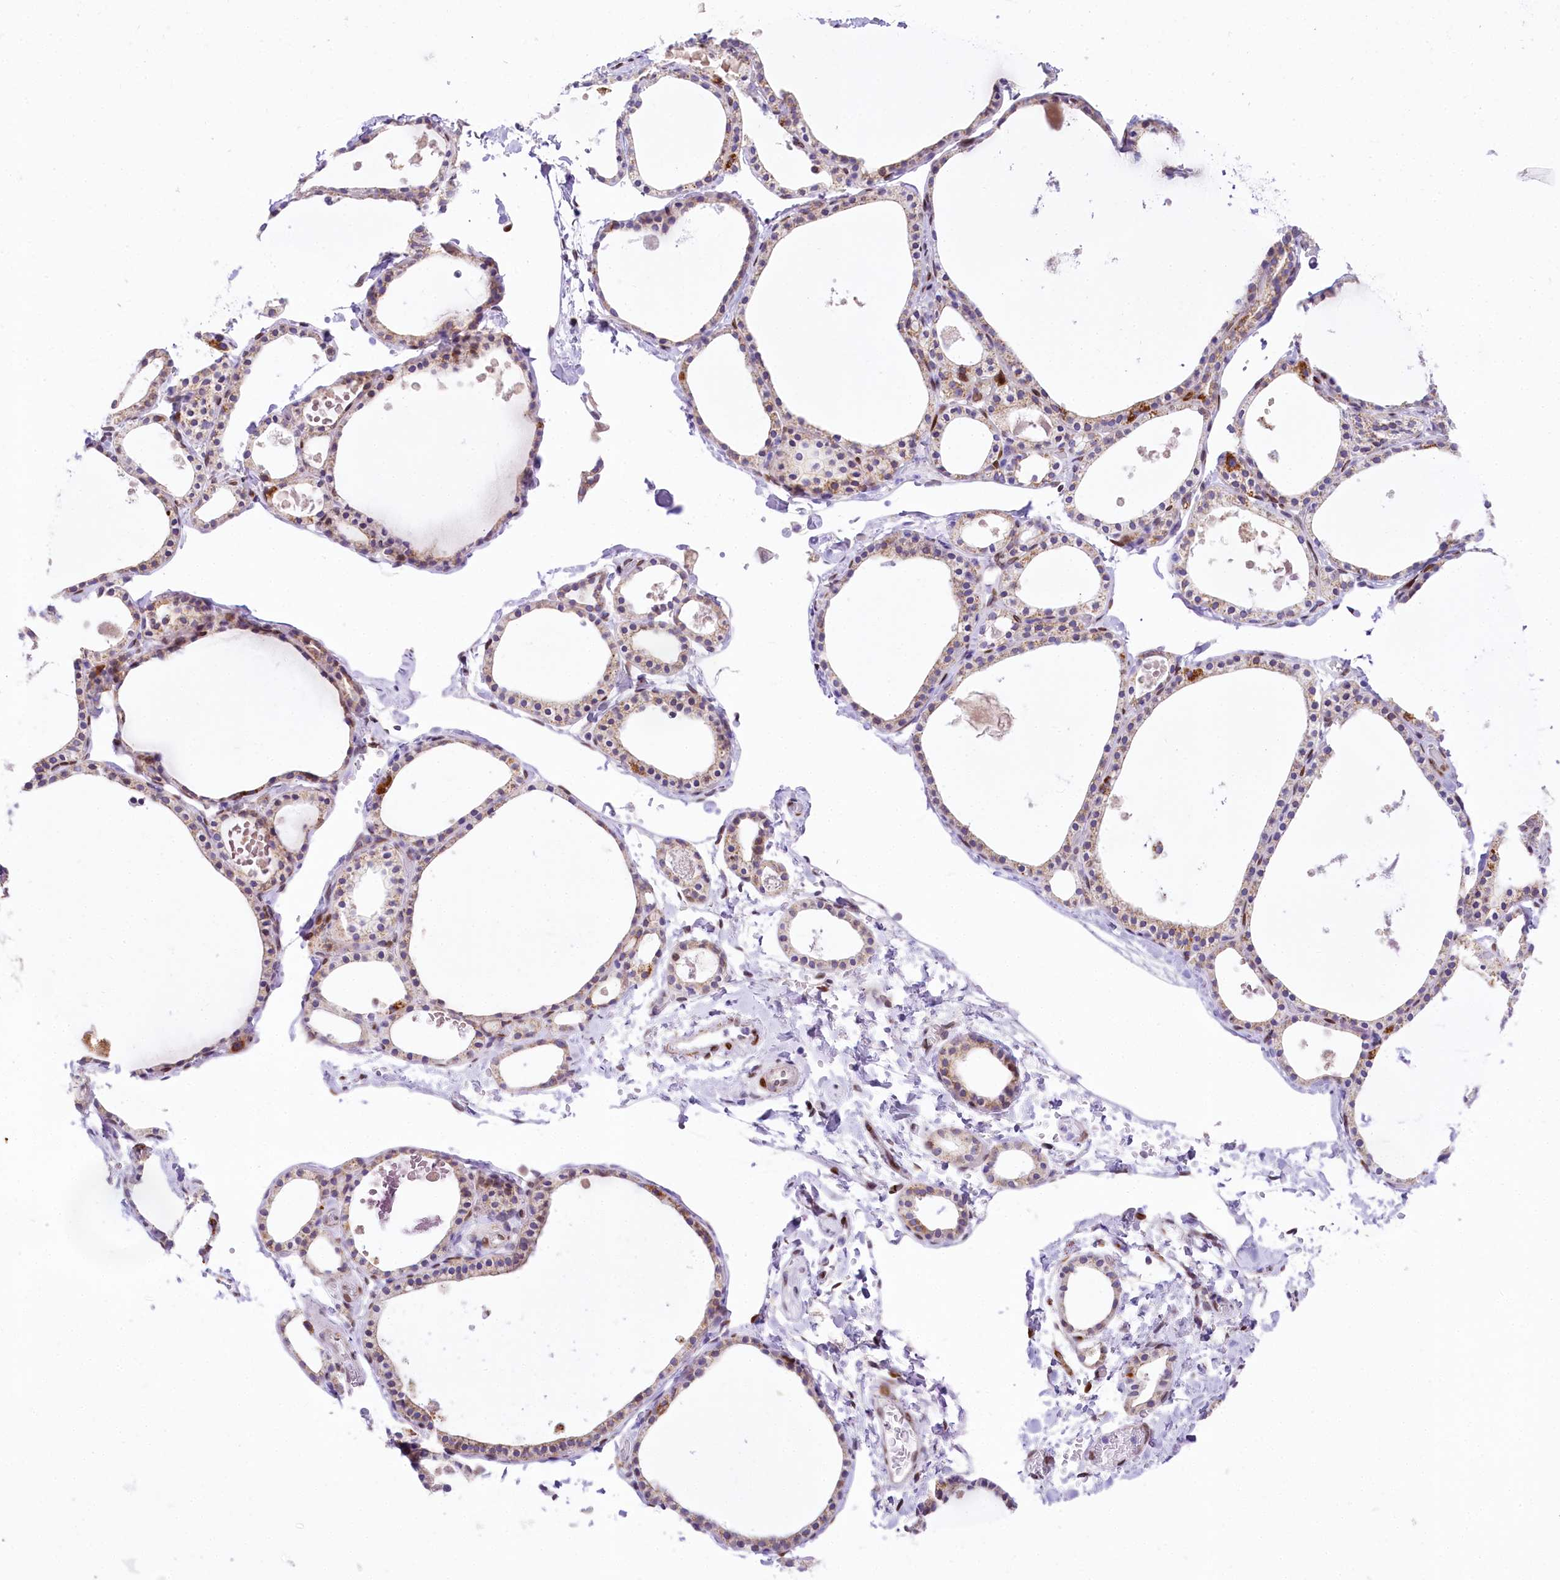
{"staining": {"intensity": "moderate", "quantity": ">75%", "location": "cytoplasmic/membranous"}, "tissue": "thyroid gland", "cell_type": "Glandular cells", "image_type": "normal", "snomed": [{"axis": "morphology", "description": "Normal tissue, NOS"}, {"axis": "topography", "description": "Thyroid gland"}], "caption": "IHC of unremarkable thyroid gland demonstrates medium levels of moderate cytoplasmic/membranous expression in about >75% of glandular cells.", "gene": "PPIP5K2", "patient": {"sex": "male", "age": 56}}